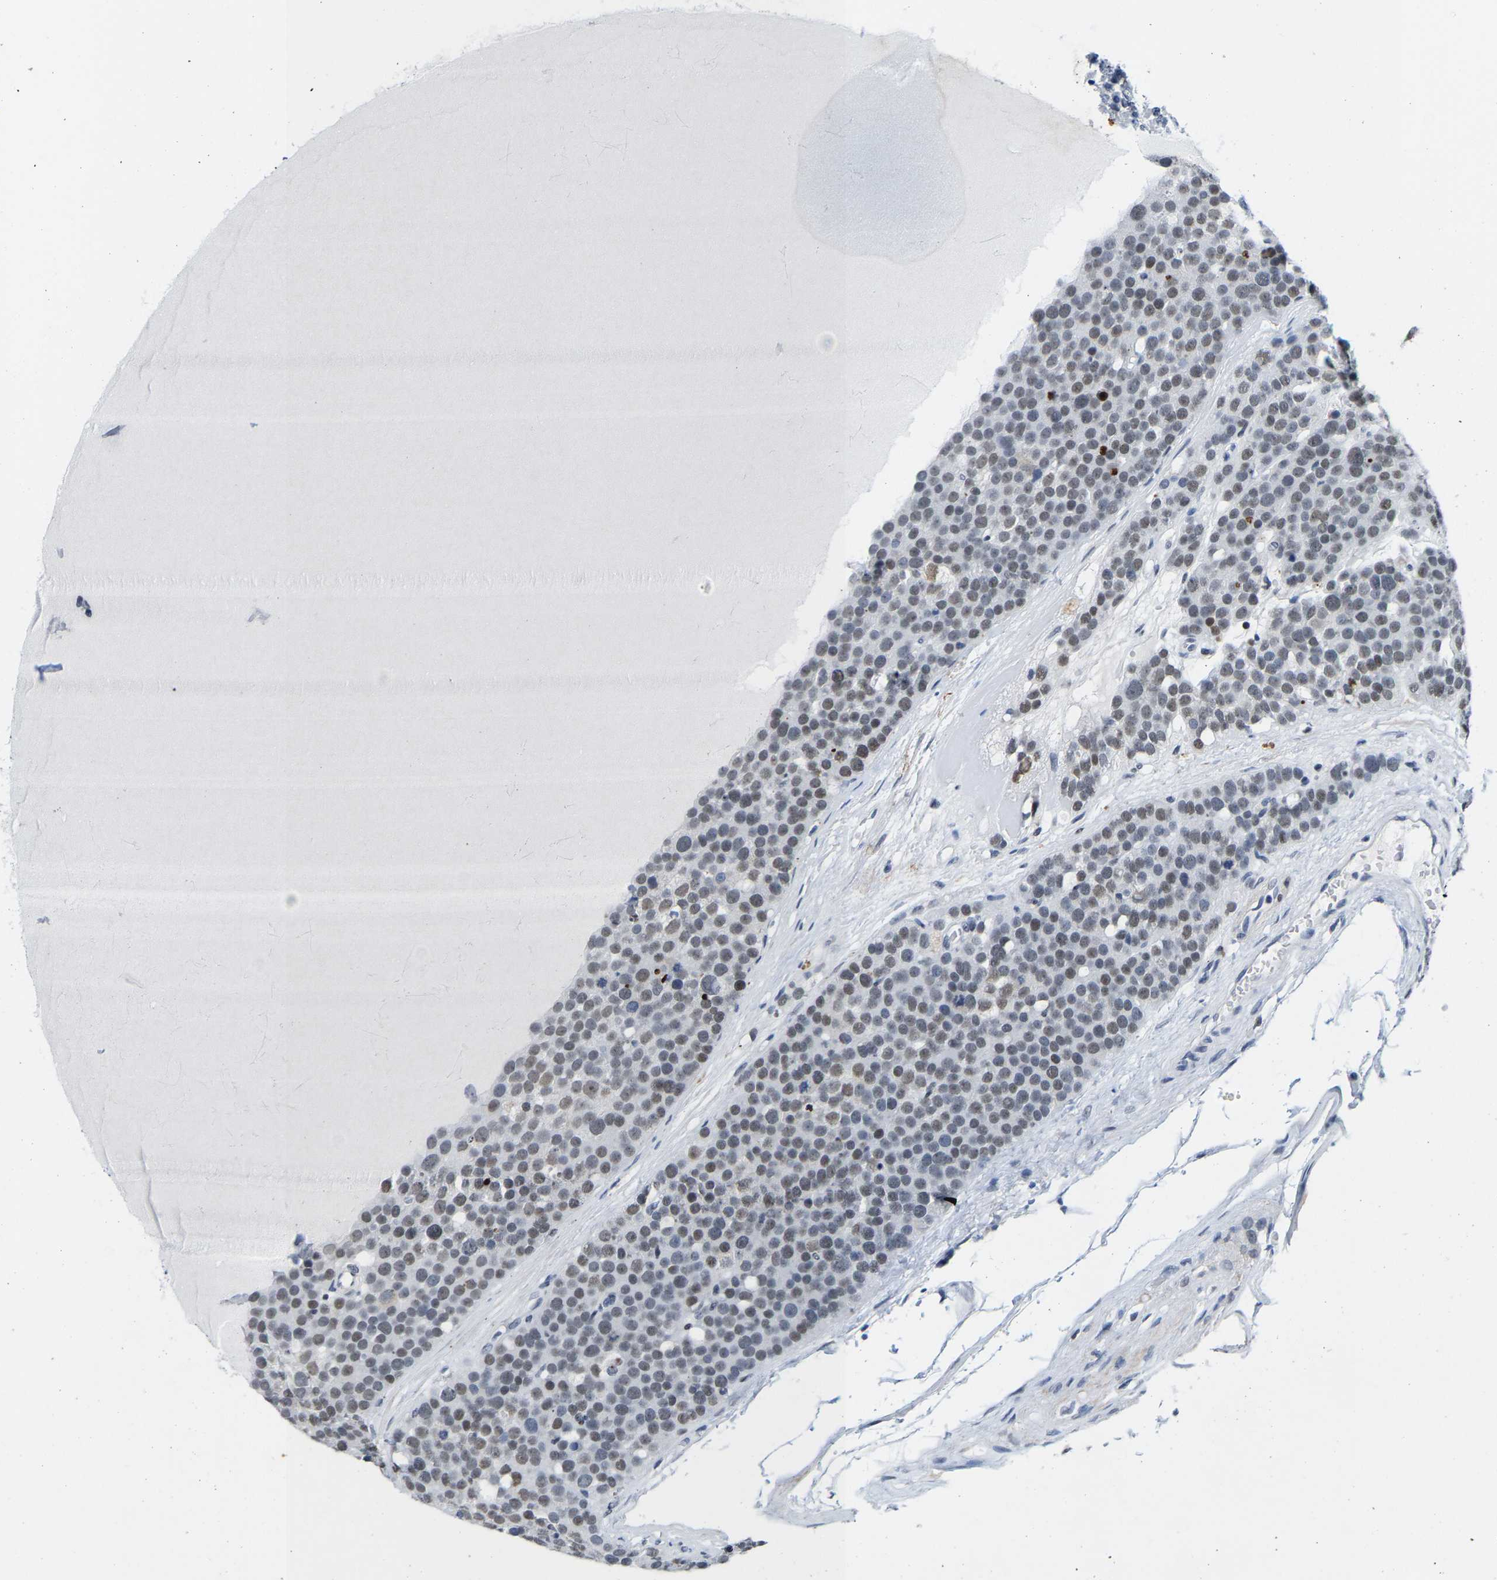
{"staining": {"intensity": "weak", "quantity": "25%-75%", "location": "nuclear"}, "tissue": "testis cancer", "cell_type": "Tumor cells", "image_type": "cancer", "snomed": [{"axis": "morphology", "description": "Seminoma, NOS"}, {"axis": "topography", "description": "Testis"}], "caption": "Human seminoma (testis) stained with a protein marker demonstrates weak staining in tumor cells.", "gene": "SETD1B", "patient": {"sex": "male", "age": 71}}